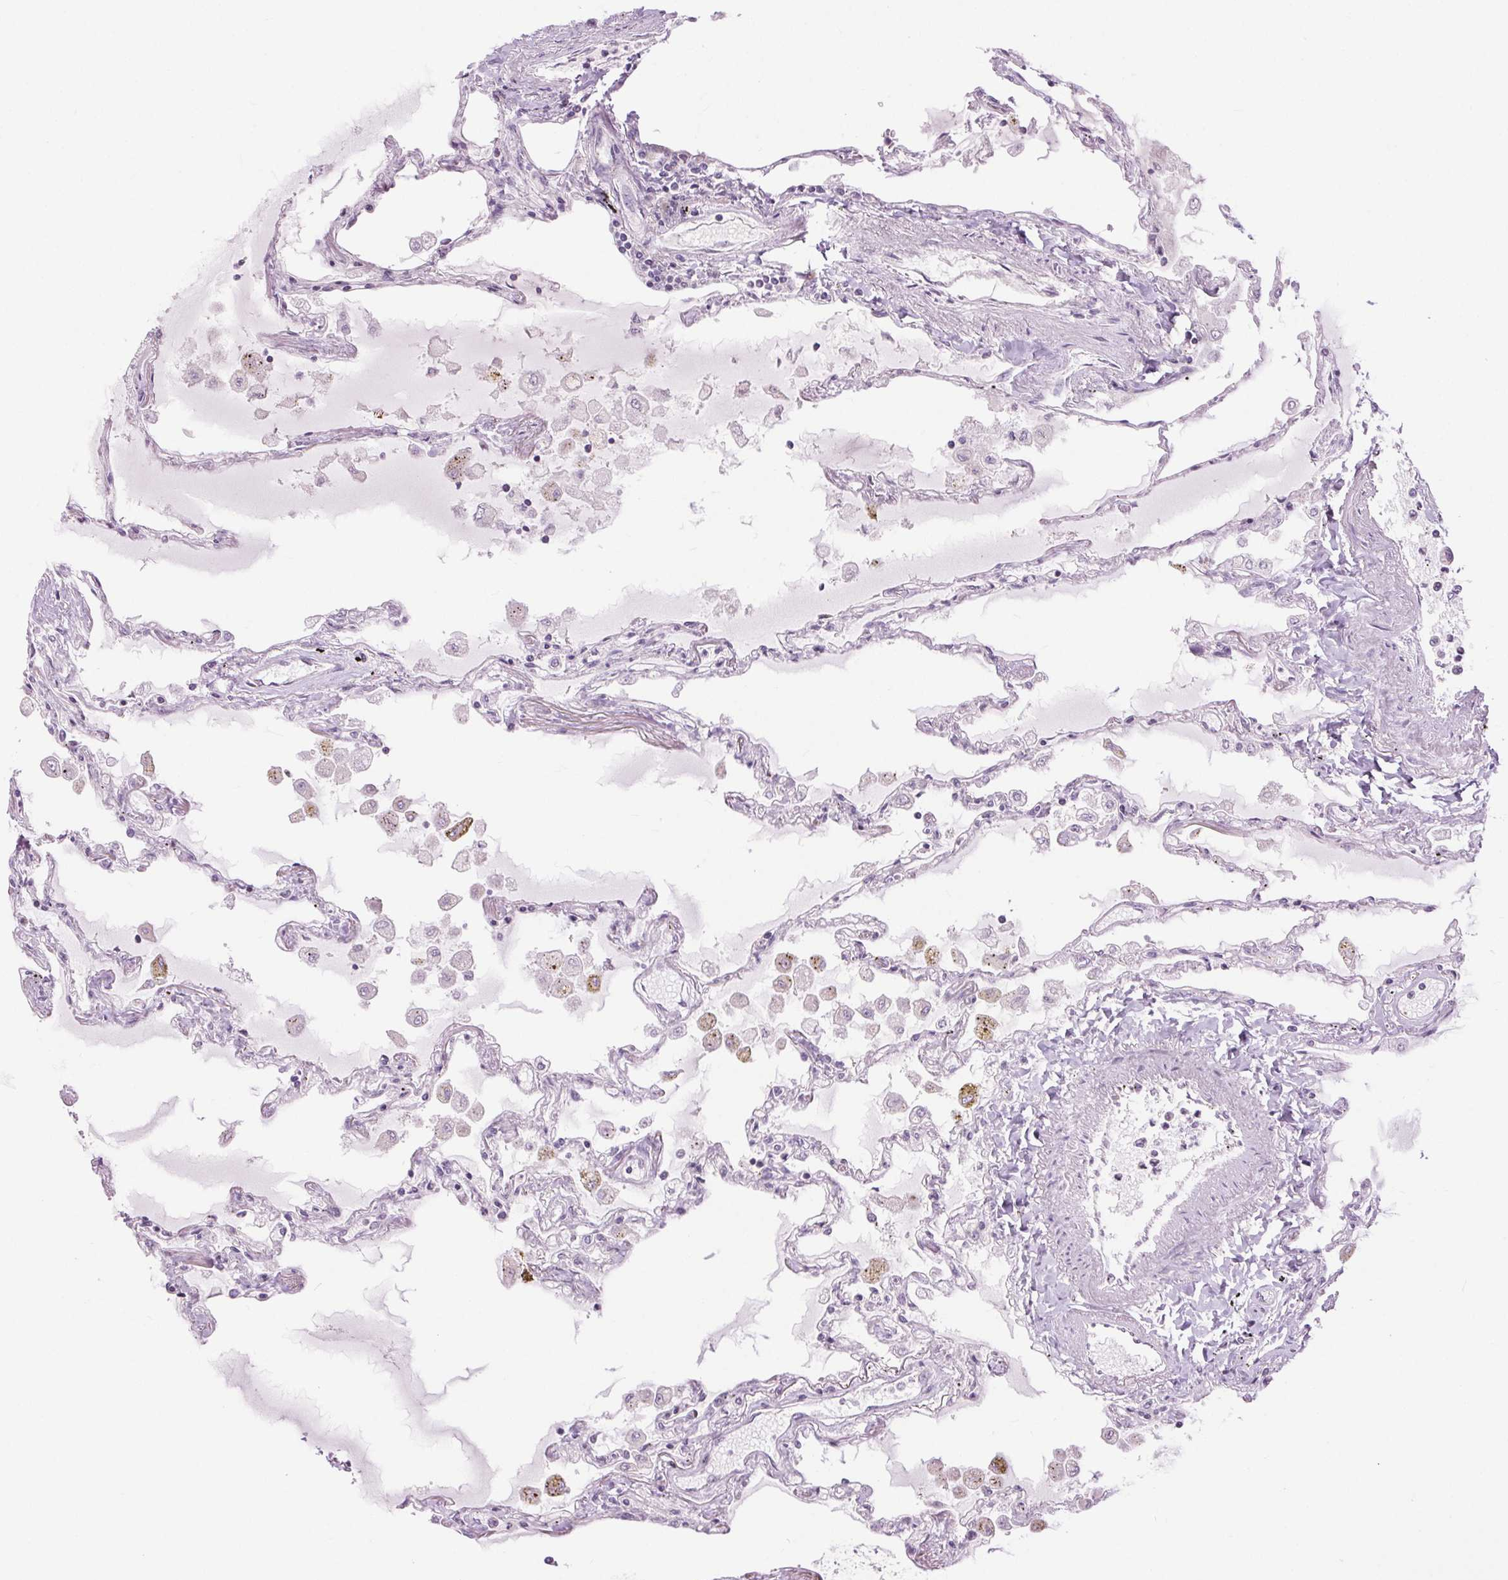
{"staining": {"intensity": "negative", "quantity": "none", "location": "none"}, "tissue": "lung", "cell_type": "Alveolar cells", "image_type": "normal", "snomed": [{"axis": "morphology", "description": "Normal tissue, NOS"}, {"axis": "morphology", "description": "Adenocarcinoma, NOS"}, {"axis": "topography", "description": "Cartilage tissue"}, {"axis": "topography", "description": "Lung"}], "caption": "High magnification brightfield microscopy of benign lung stained with DAB (3,3'-diaminobenzidine) (brown) and counterstained with hematoxylin (blue): alveolar cells show no significant expression.", "gene": "CTNNA3", "patient": {"sex": "female", "age": 67}}